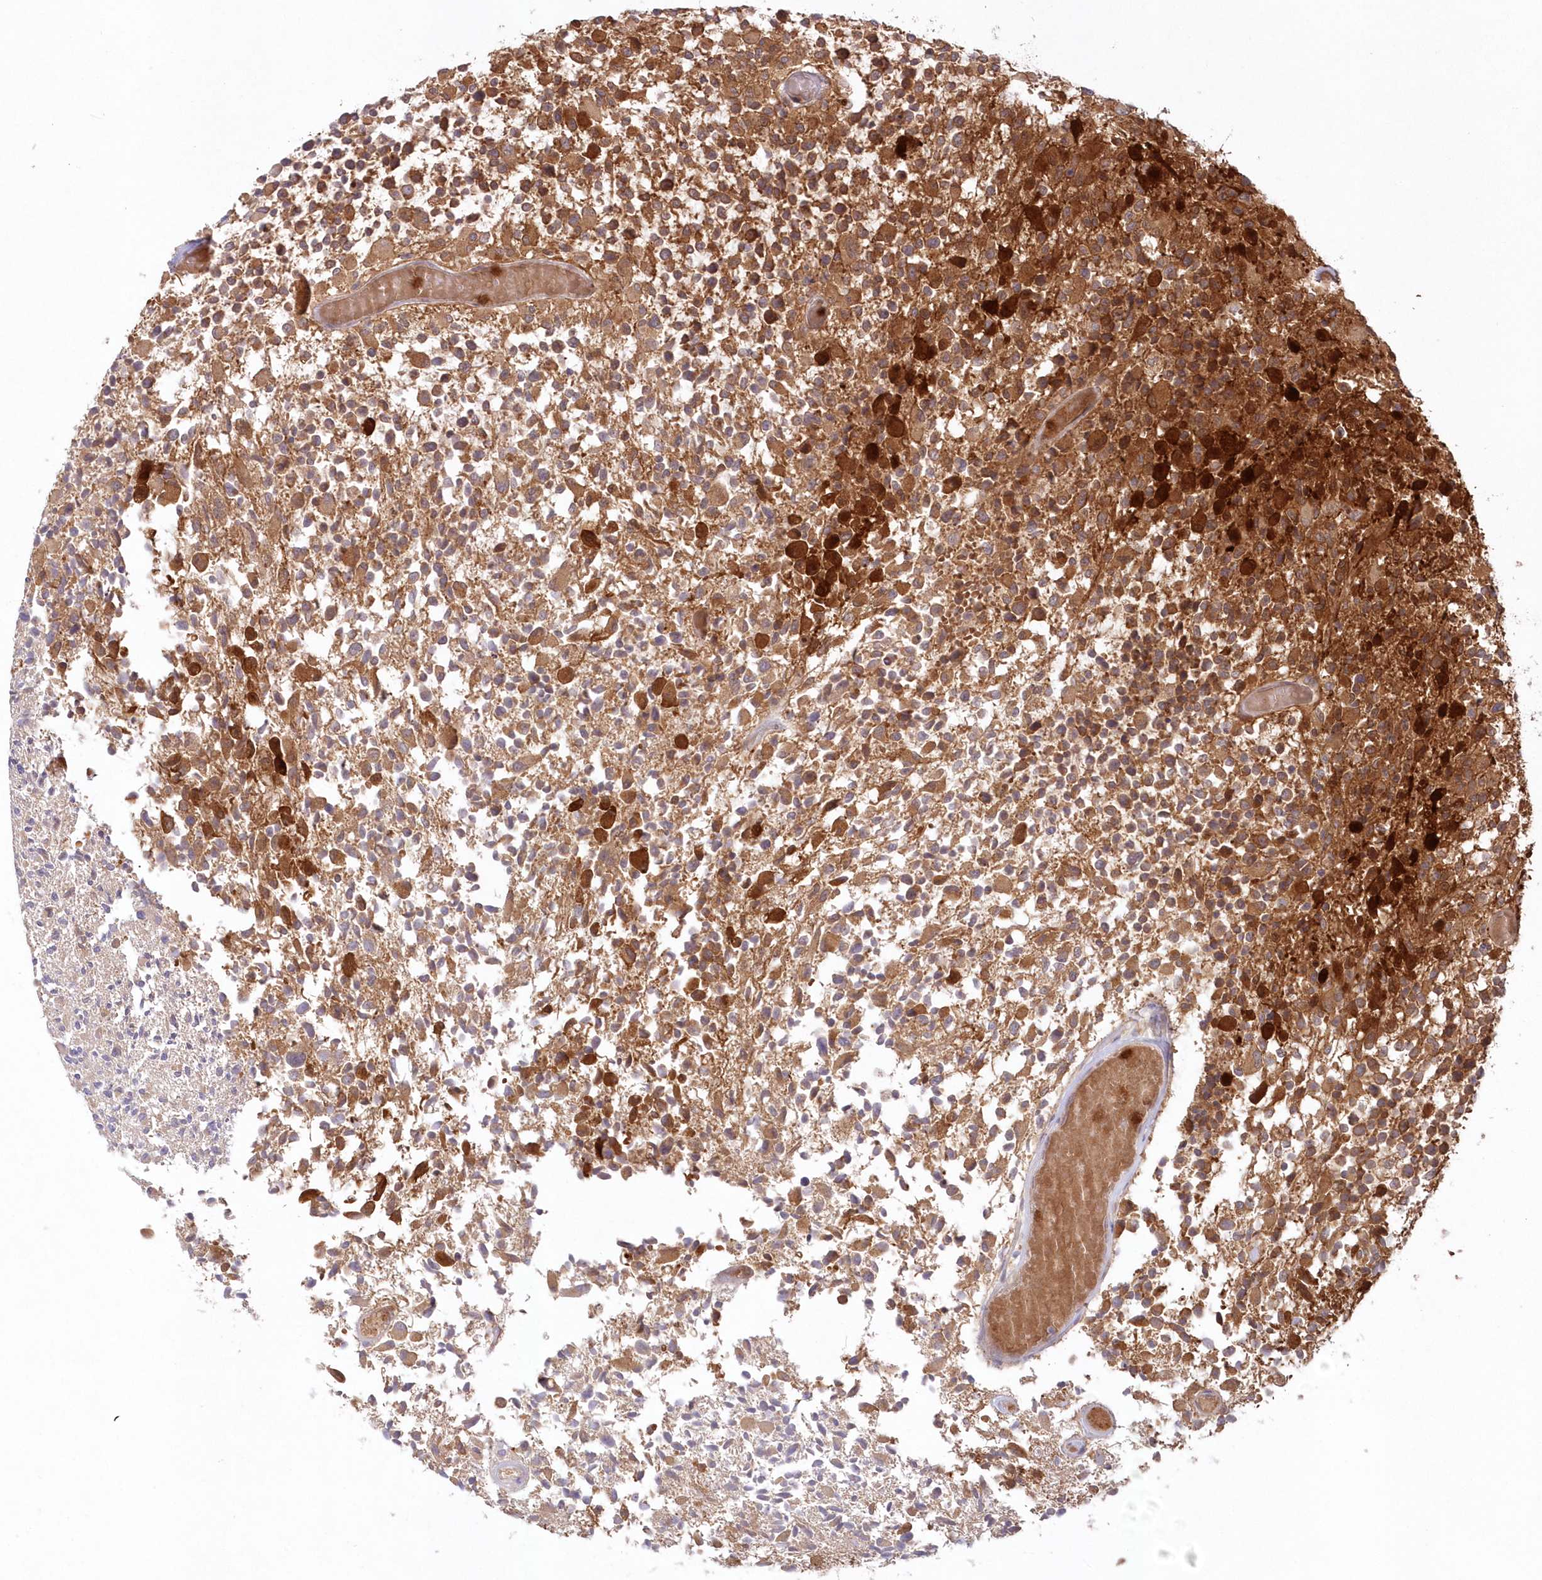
{"staining": {"intensity": "moderate", "quantity": ">75%", "location": "cytoplasmic/membranous"}, "tissue": "glioma", "cell_type": "Tumor cells", "image_type": "cancer", "snomed": [{"axis": "morphology", "description": "Glioma, malignant, High grade"}, {"axis": "morphology", "description": "Glioblastoma, NOS"}, {"axis": "topography", "description": "Brain"}], "caption": "Brown immunohistochemical staining in human glioma exhibits moderate cytoplasmic/membranous staining in approximately >75% of tumor cells. (DAB (3,3'-diaminobenzidine) IHC with brightfield microscopy, high magnification).", "gene": "GBE1", "patient": {"sex": "male", "age": 60}}